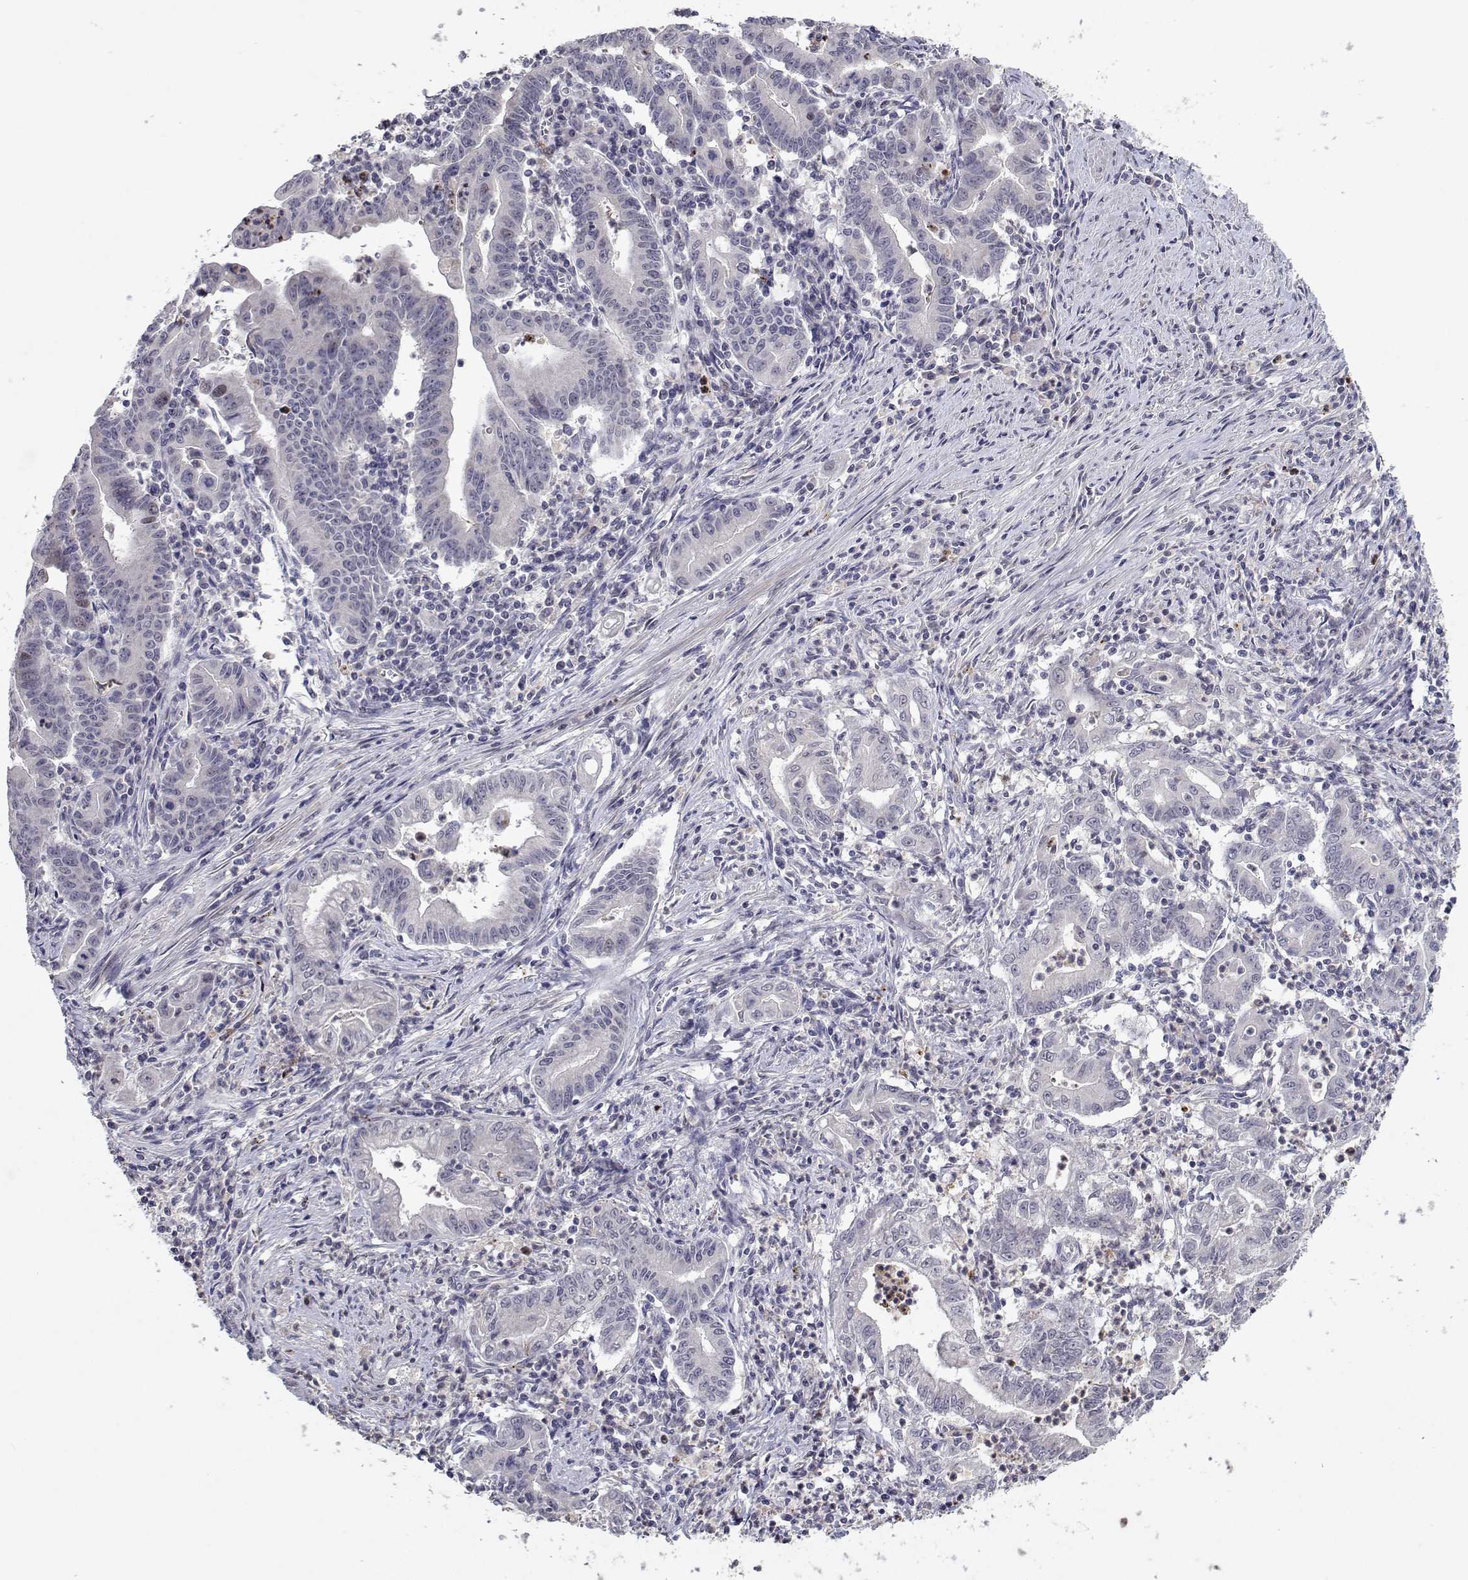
{"staining": {"intensity": "negative", "quantity": "none", "location": "none"}, "tissue": "stomach cancer", "cell_type": "Tumor cells", "image_type": "cancer", "snomed": [{"axis": "morphology", "description": "Adenocarcinoma, NOS"}, {"axis": "topography", "description": "Stomach, upper"}], "caption": "Human stomach adenocarcinoma stained for a protein using immunohistochemistry exhibits no staining in tumor cells.", "gene": "RBPJL", "patient": {"sex": "female", "age": 79}}